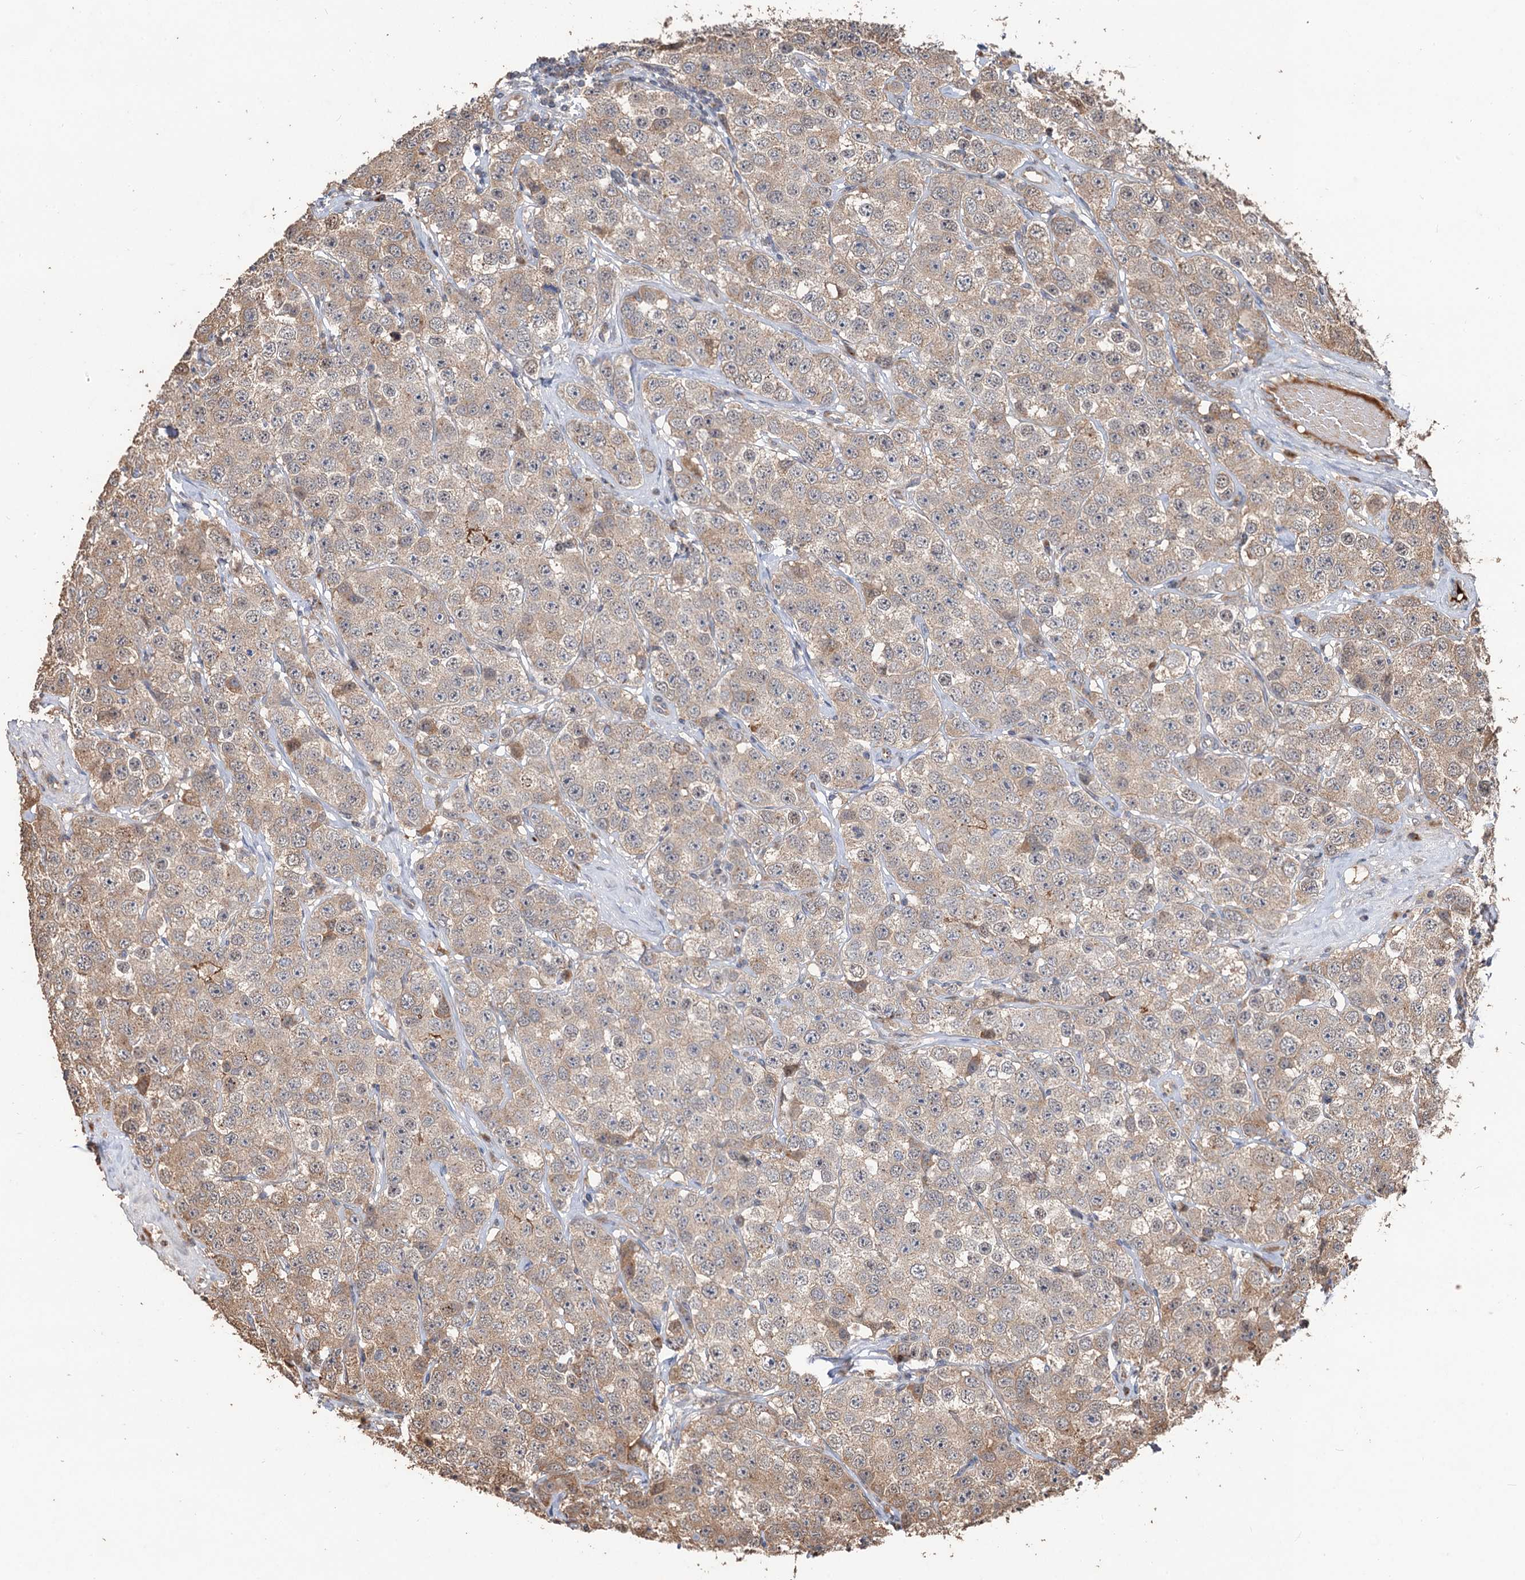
{"staining": {"intensity": "weak", "quantity": "<25%", "location": "cytoplasmic/membranous"}, "tissue": "testis cancer", "cell_type": "Tumor cells", "image_type": "cancer", "snomed": [{"axis": "morphology", "description": "Seminoma, NOS"}, {"axis": "topography", "description": "Testis"}], "caption": "High power microscopy micrograph of an immunohistochemistry photomicrograph of testis cancer (seminoma), revealing no significant staining in tumor cells.", "gene": "DEXI", "patient": {"sex": "male", "age": 28}}